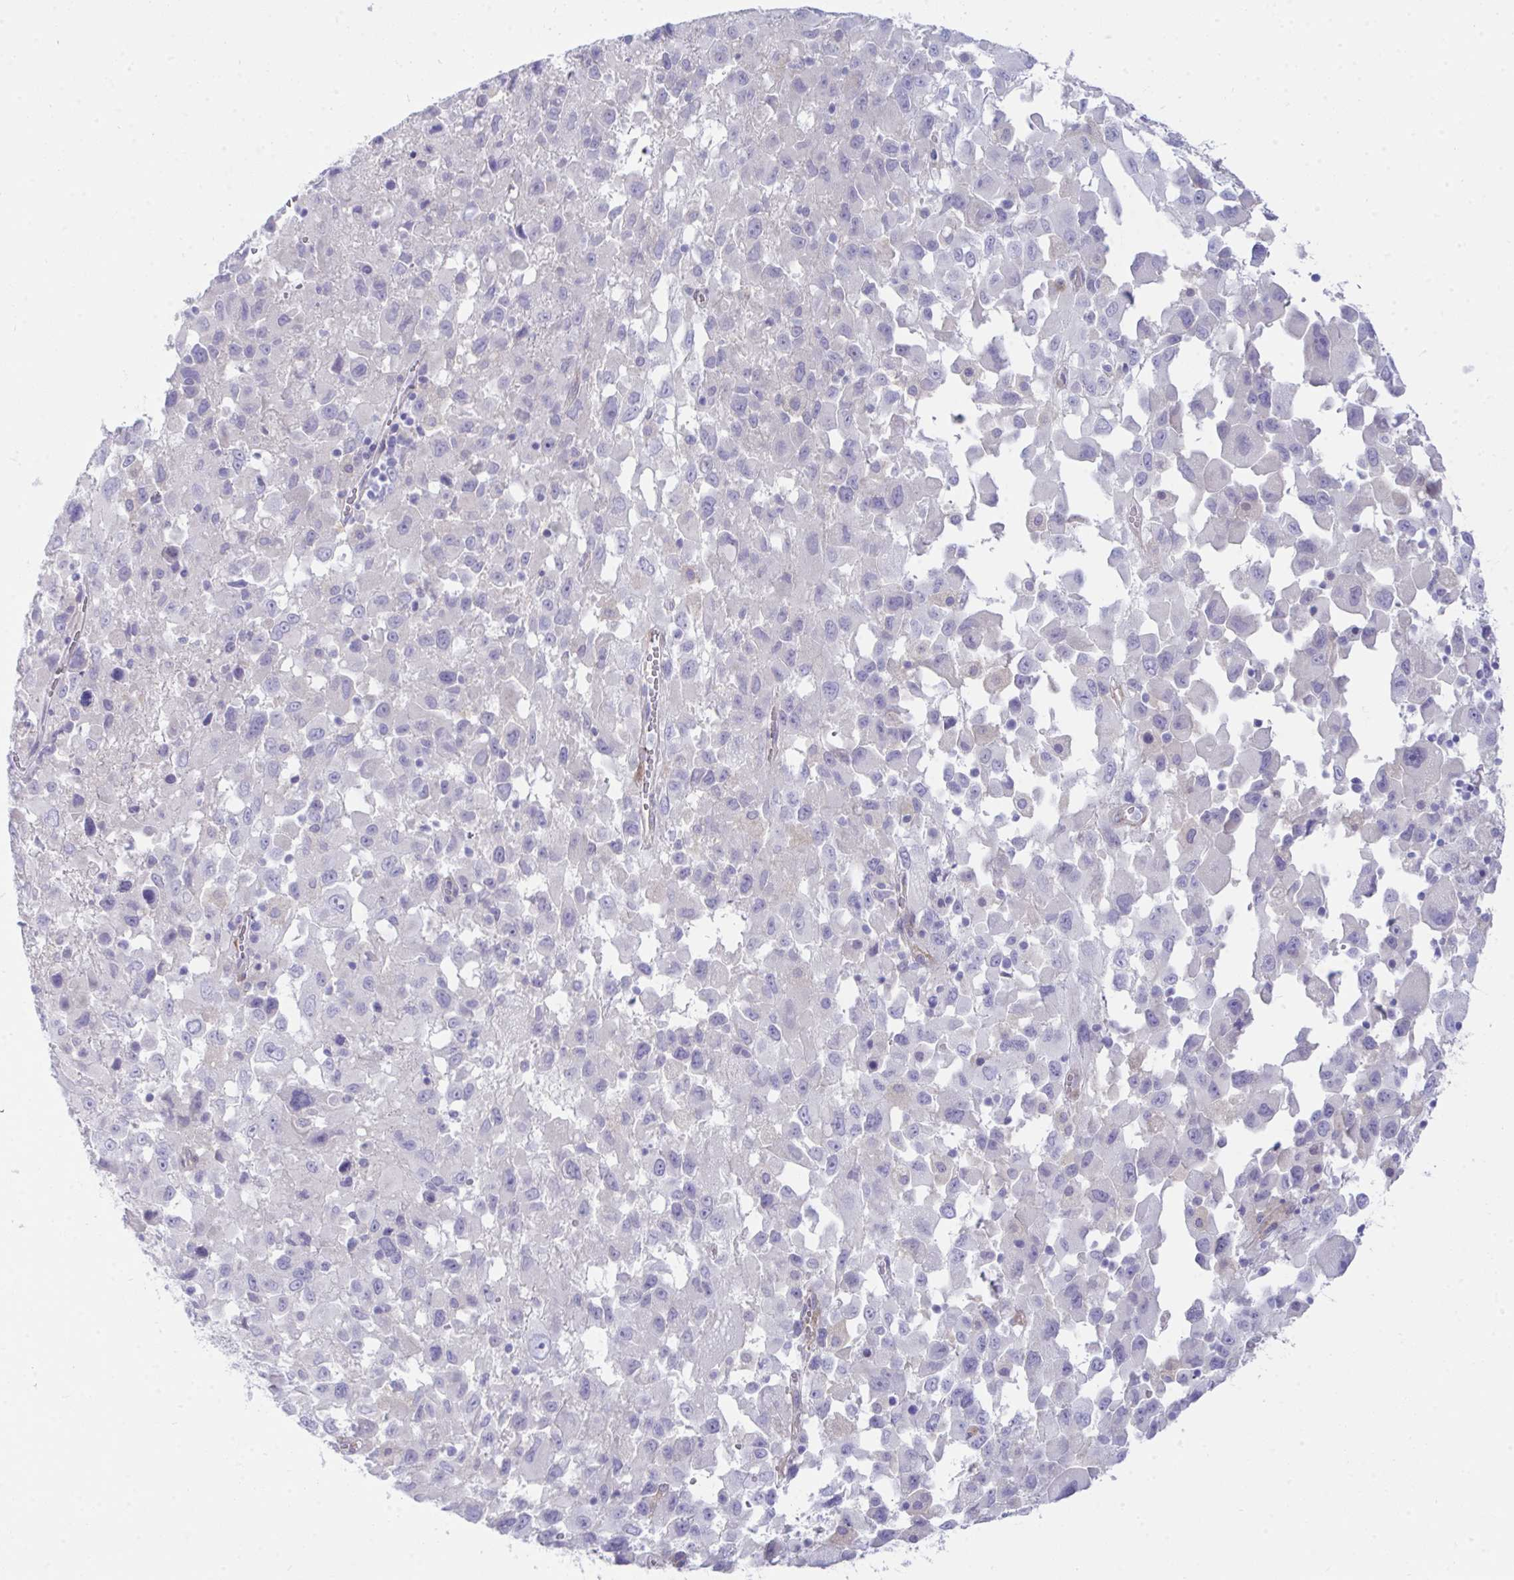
{"staining": {"intensity": "negative", "quantity": "none", "location": "none"}, "tissue": "melanoma", "cell_type": "Tumor cells", "image_type": "cancer", "snomed": [{"axis": "morphology", "description": "Malignant melanoma, Metastatic site"}, {"axis": "topography", "description": "Soft tissue"}], "caption": "There is no significant expression in tumor cells of malignant melanoma (metastatic site).", "gene": "GAB1", "patient": {"sex": "male", "age": 50}}